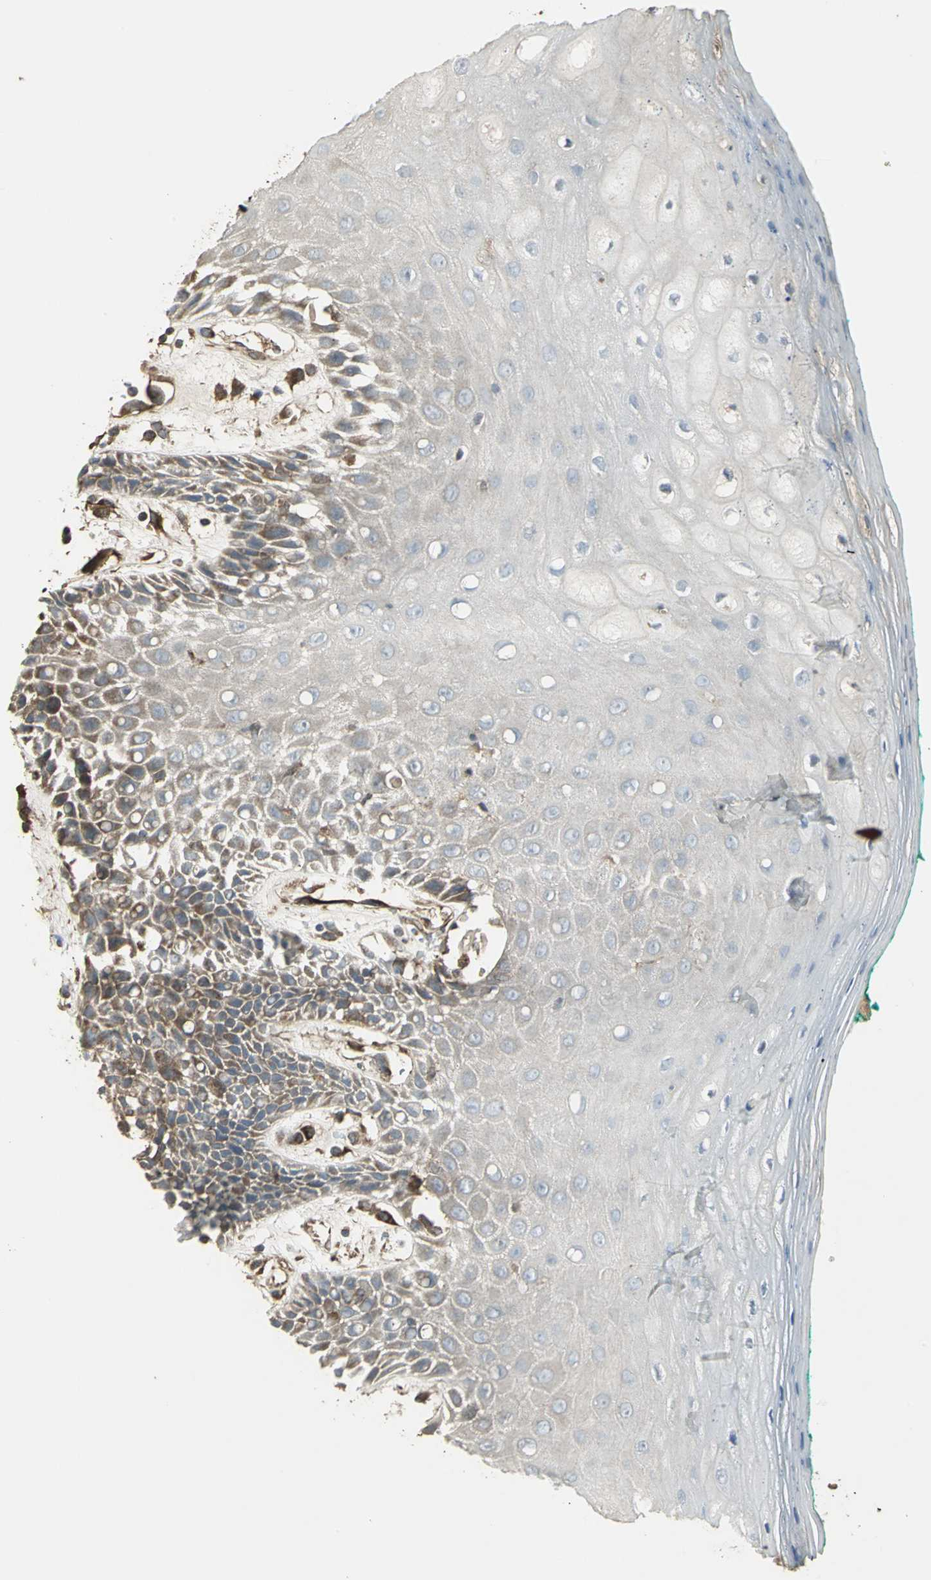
{"staining": {"intensity": "moderate", "quantity": "25%-75%", "location": "cytoplasmic/membranous"}, "tissue": "oral mucosa", "cell_type": "Squamous epithelial cells", "image_type": "normal", "snomed": [{"axis": "morphology", "description": "Normal tissue, NOS"}, {"axis": "morphology", "description": "Squamous cell carcinoma, NOS"}, {"axis": "topography", "description": "Skeletal muscle"}, {"axis": "topography", "description": "Oral tissue"}, {"axis": "topography", "description": "Head-Neck"}], "caption": "Squamous epithelial cells exhibit moderate cytoplasmic/membranous positivity in approximately 25%-75% of cells in unremarkable oral mucosa. (Stains: DAB (3,3'-diaminobenzidine) in brown, nuclei in blue, Microscopy: brightfield microscopy at high magnification).", "gene": "PRXL2B", "patient": {"sex": "female", "age": 84}}